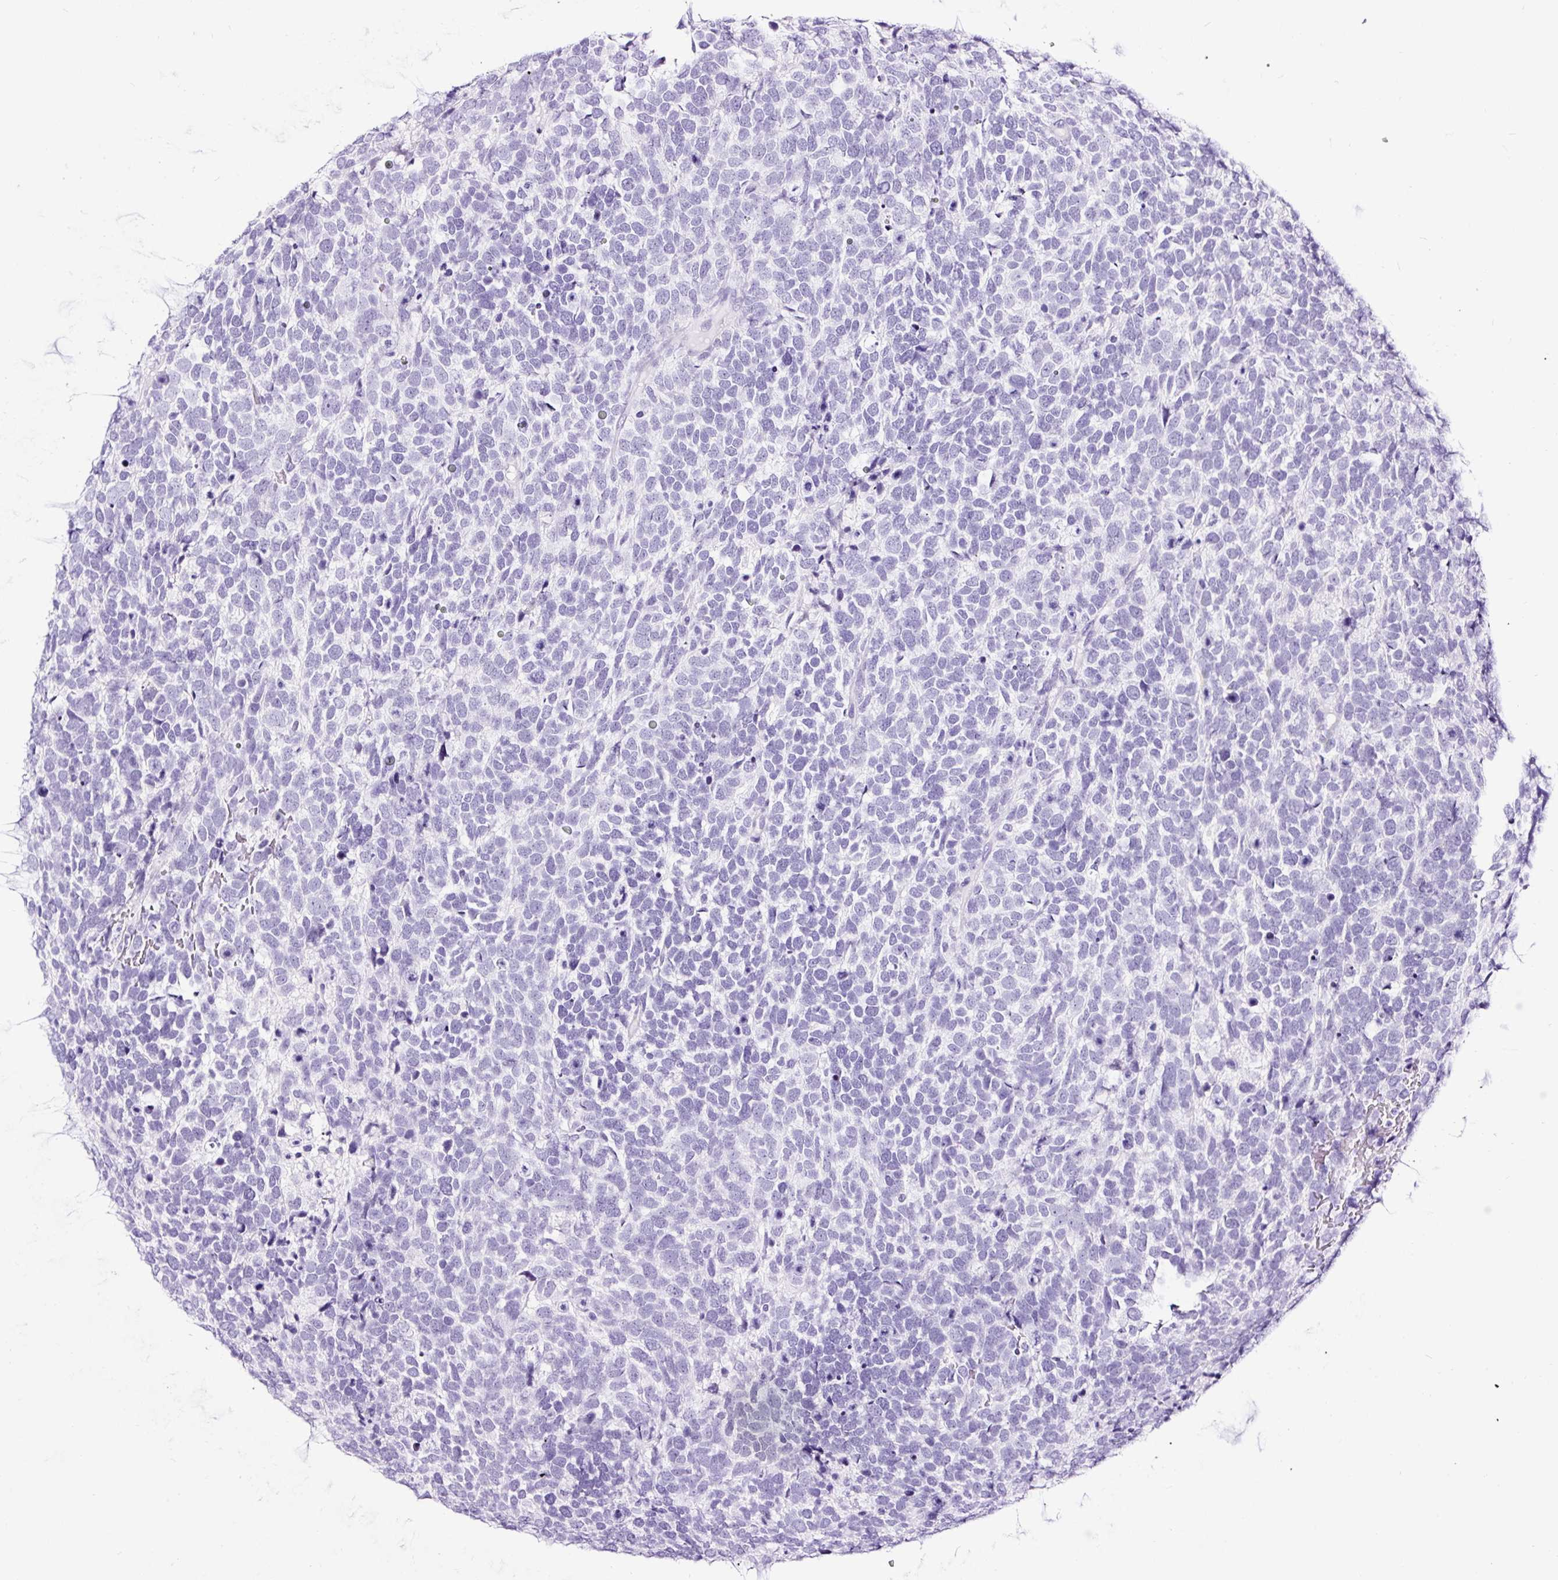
{"staining": {"intensity": "negative", "quantity": "none", "location": "none"}, "tissue": "urothelial cancer", "cell_type": "Tumor cells", "image_type": "cancer", "snomed": [{"axis": "morphology", "description": "Urothelial carcinoma, High grade"}, {"axis": "topography", "description": "Urinary bladder"}], "caption": "This photomicrograph is of high-grade urothelial carcinoma stained with immunohistochemistry (IHC) to label a protein in brown with the nuclei are counter-stained blue. There is no expression in tumor cells. The staining is performed using DAB (3,3'-diaminobenzidine) brown chromogen with nuclei counter-stained in using hematoxylin.", "gene": "NPHS2", "patient": {"sex": "female", "age": 82}}